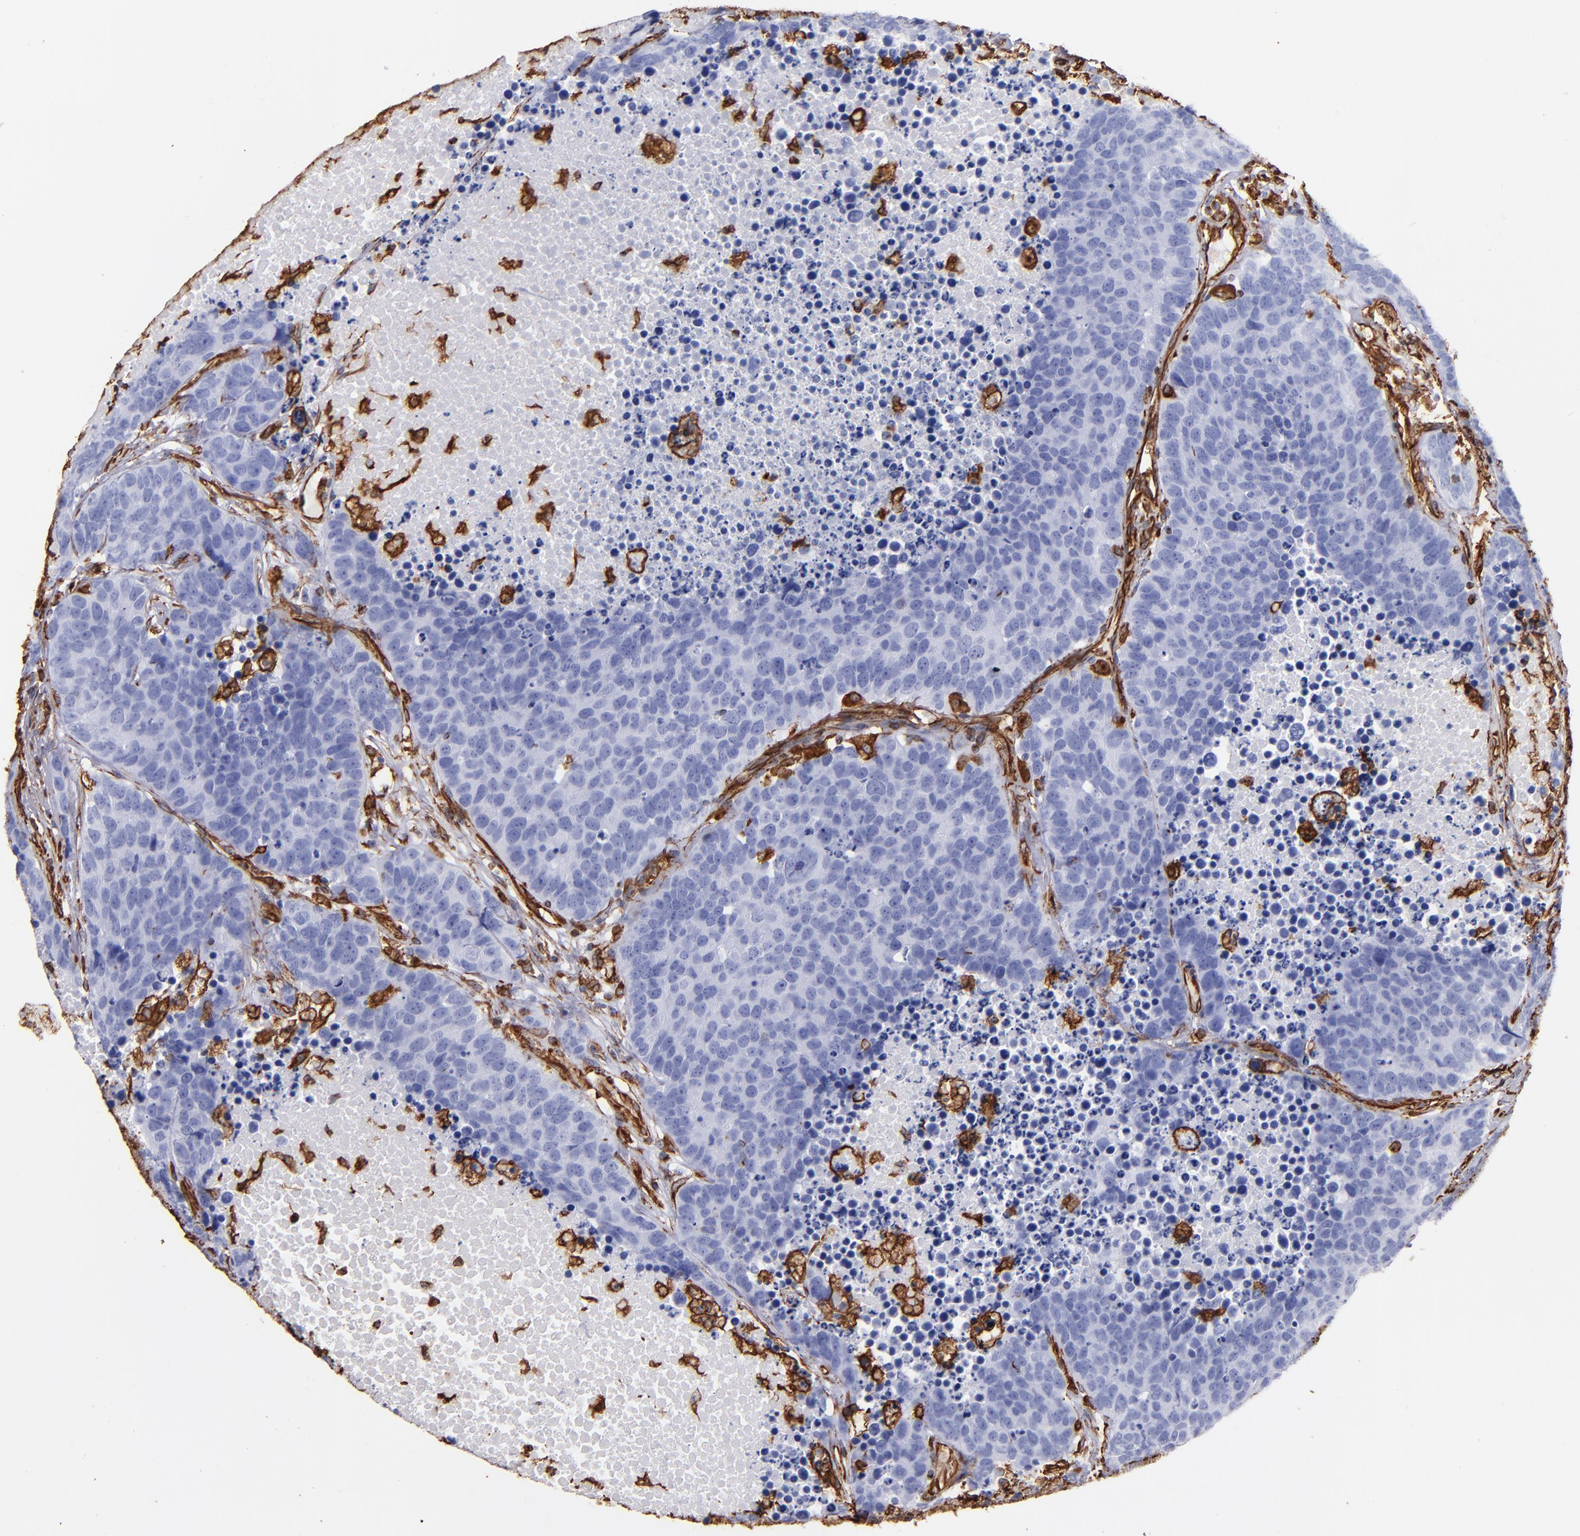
{"staining": {"intensity": "negative", "quantity": "none", "location": "none"}, "tissue": "carcinoid", "cell_type": "Tumor cells", "image_type": "cancer", "snomed": [{"axis": "morphology", "description": "Carcinoid, malignant, NOS"}, {"axis": "topography", "description": "Lung"}], "caption": "Histopathology image shows no significant protein positivity in tumor cells of carcinoid.", "gene": "VIM", "patient": {"sex": "male", "age": 60}}